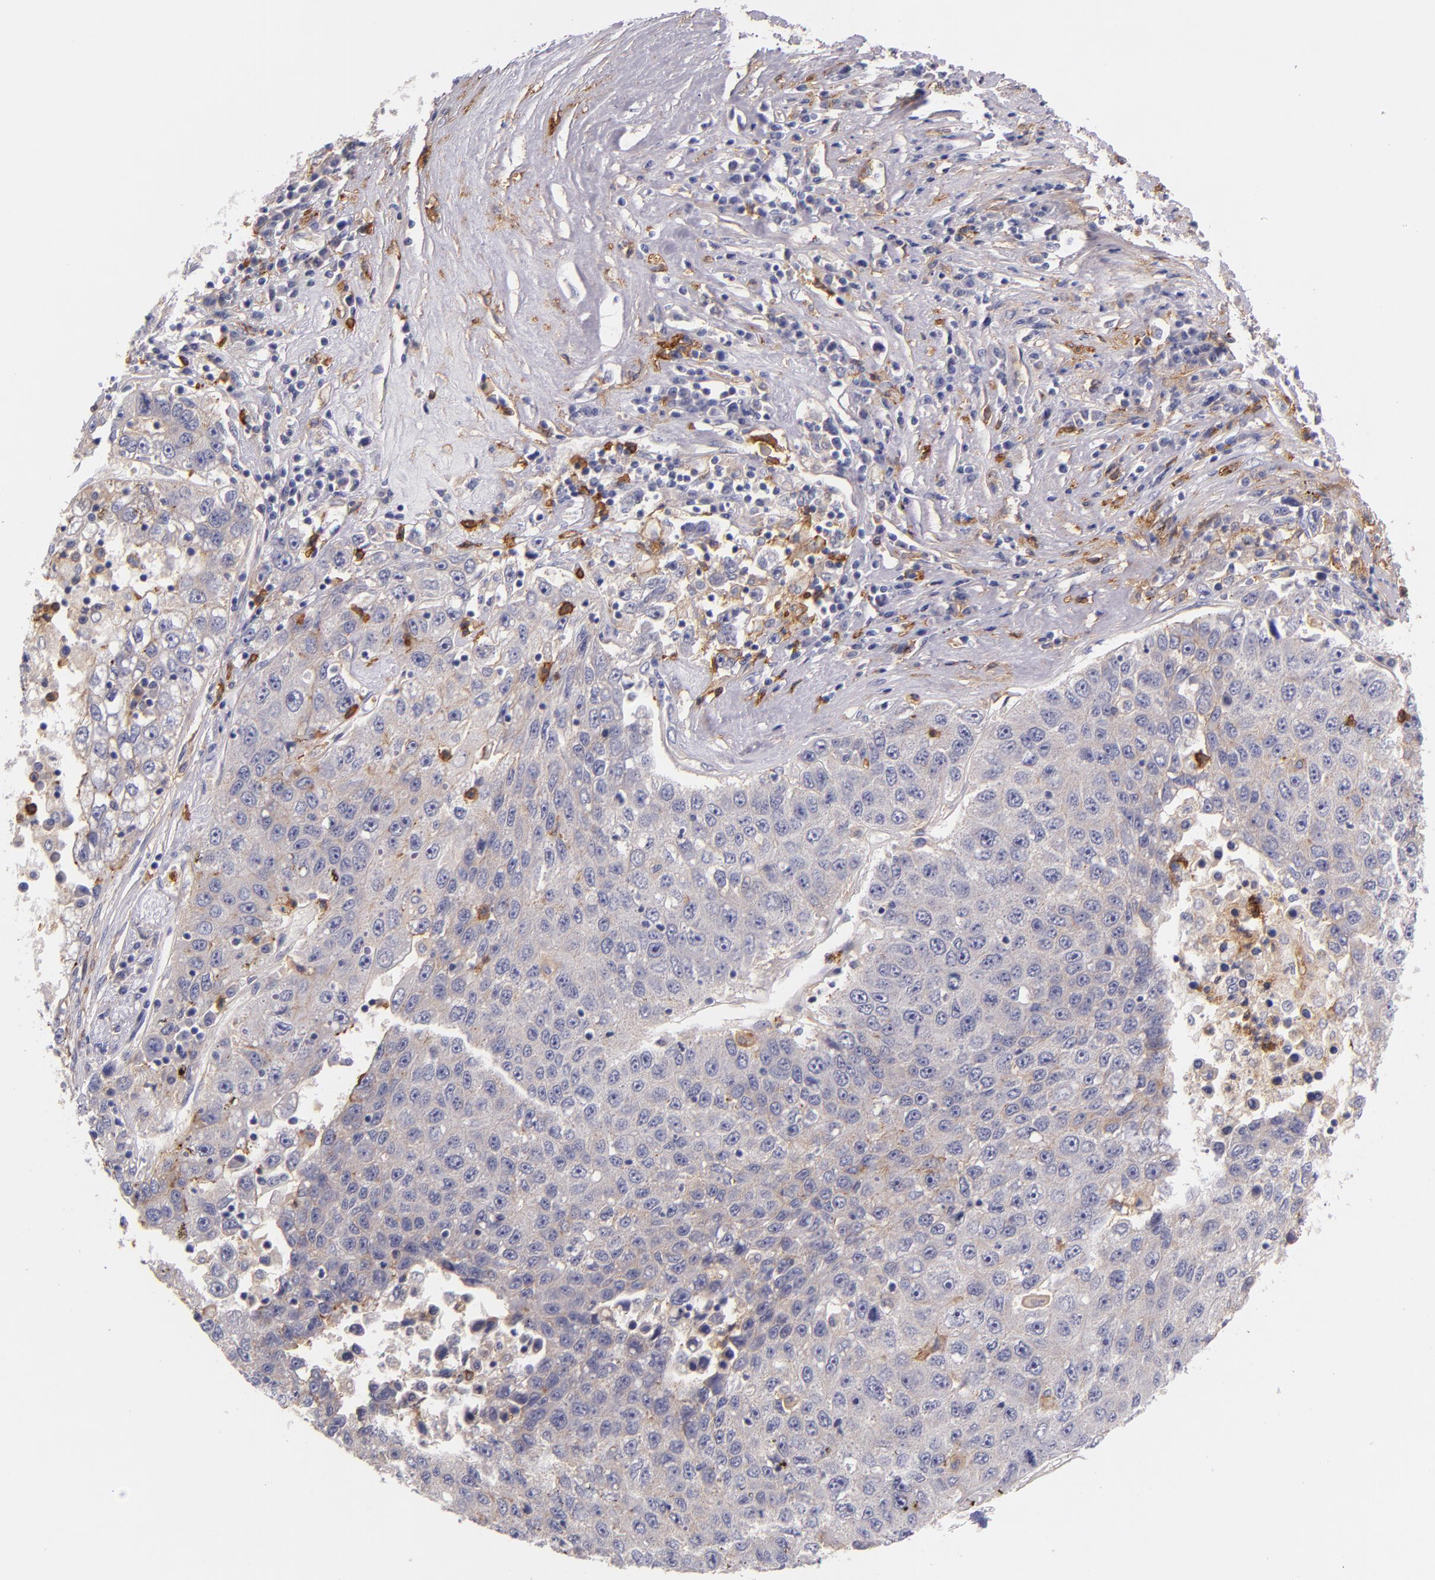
{"staining": {"intensity": "negative", "quantity": "none", "location": "none"}, "tissue": "liver cancer", "cell_type": "Tumor cells", "image_type": "cancer", "snomed": [{"axis": "morphology", "description": "Carcinoma, Hepatocellular, NOS"}, {"axis": "topography", "description": "Liver"}], "caption": "Photomicrograph shows no significant protein expression in tumor cells of hepatocellular carcinoma (liver). (IHC, brightfield microscopy, high magnification).", "gene": "C5AR1", "patient": {"sex": "male", "age": 49}}